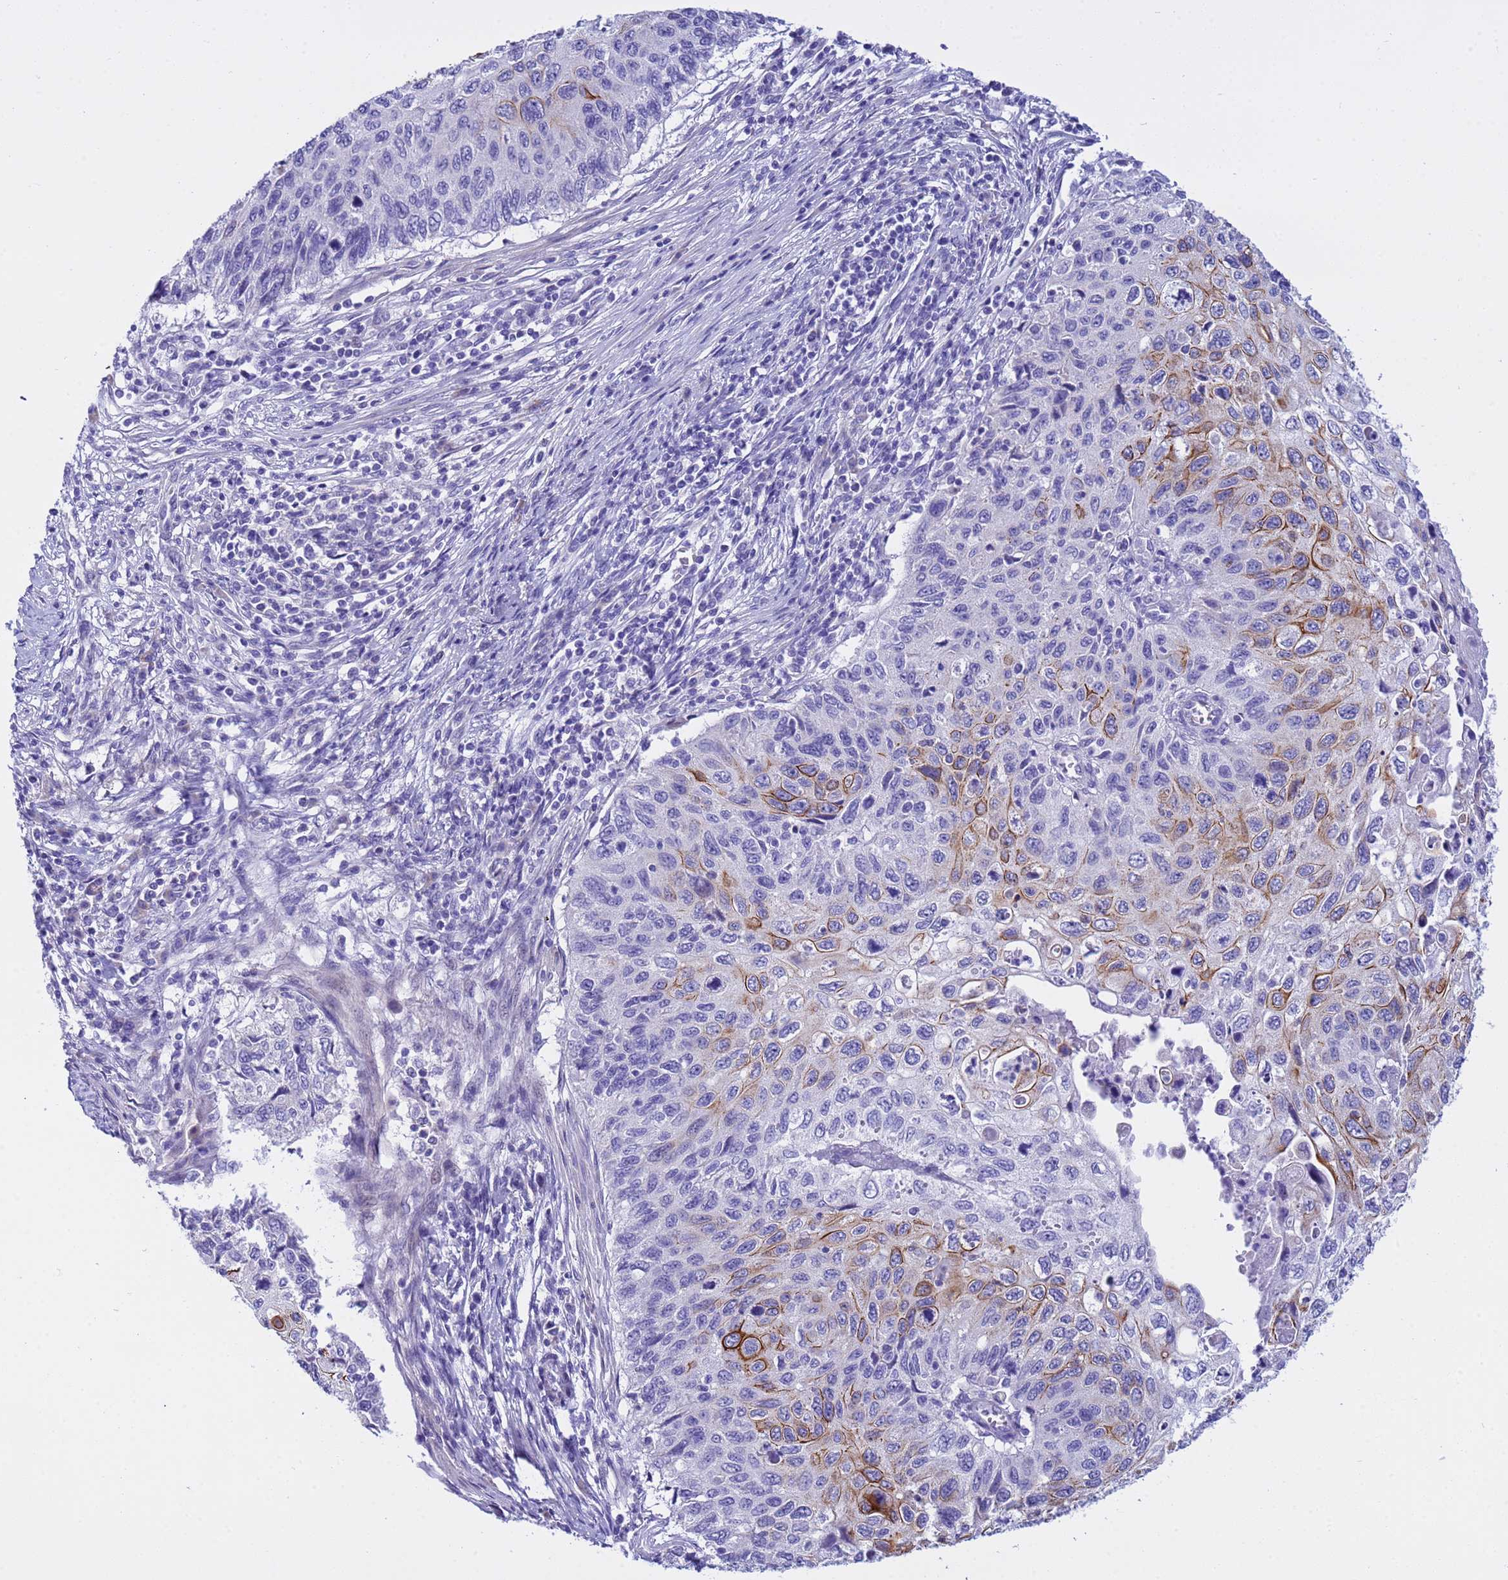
{"staining": {"intensity": "moderate", "quantity": "<25%", "location": "cytoplasmic/membranous"}, "tissue": "cervical cancer", "cell_type": "Tumor cells", "image_type": "cancer", "snomed": [{"axis": "morphology", "description": "Squamous cell carcinoma, NOS"}, {"axis": "topography", "description": "Cervix"}], "caption": "About <25% of tumor cells in squamous cell carcinoma (cervical) show moderate cytoplasmic/membranous protein staining as visualized by brown immunohistochemical staining.", "gene": "IGSF11", "patient": {"sex": "female", "age": 70}}